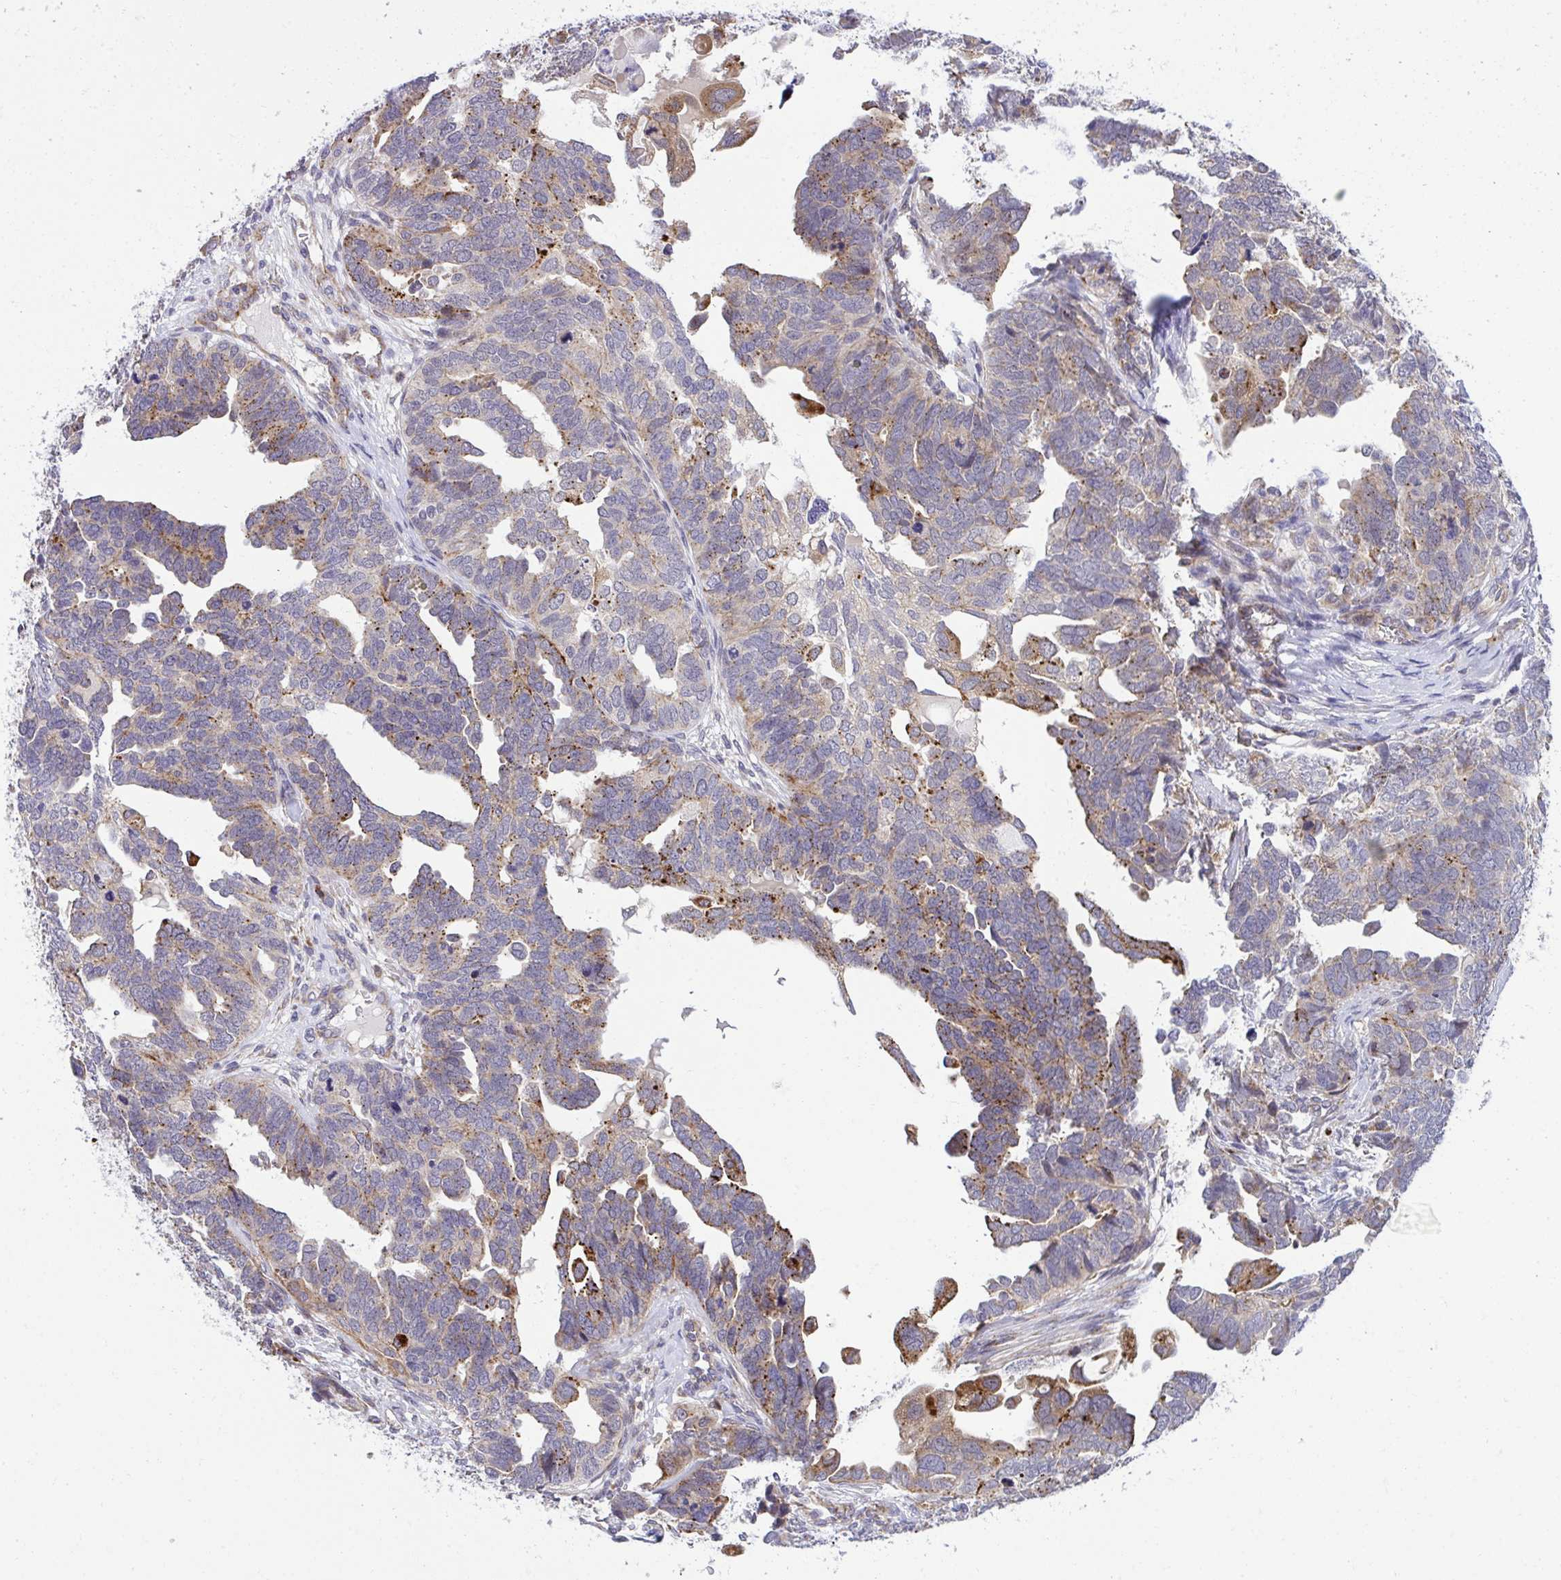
{"staining": {"intensity": "moderate", "quantity": "25%-75%", "location": "cytoplasmic/membranous"}, "tissue": "ovarian cancer", "cell_type": "Tumor cells", "image_type": "cancer", "snomed": [{"axis": "morphology", "description": "Cystadenocarcinoma, serous, NOS"}, {"axis": "topography", "description": "Ovary"}], "caption": "Approximately 25%-75% of tumor cells in human ovarian cancer (serous cystadenocarcinoma) show moderate cytoplasmic/membranous protein positivity as visualized by brown immunohistochemical staining.", "gene": "XAF1", "patient": {"sex": "female", "age": 51}}